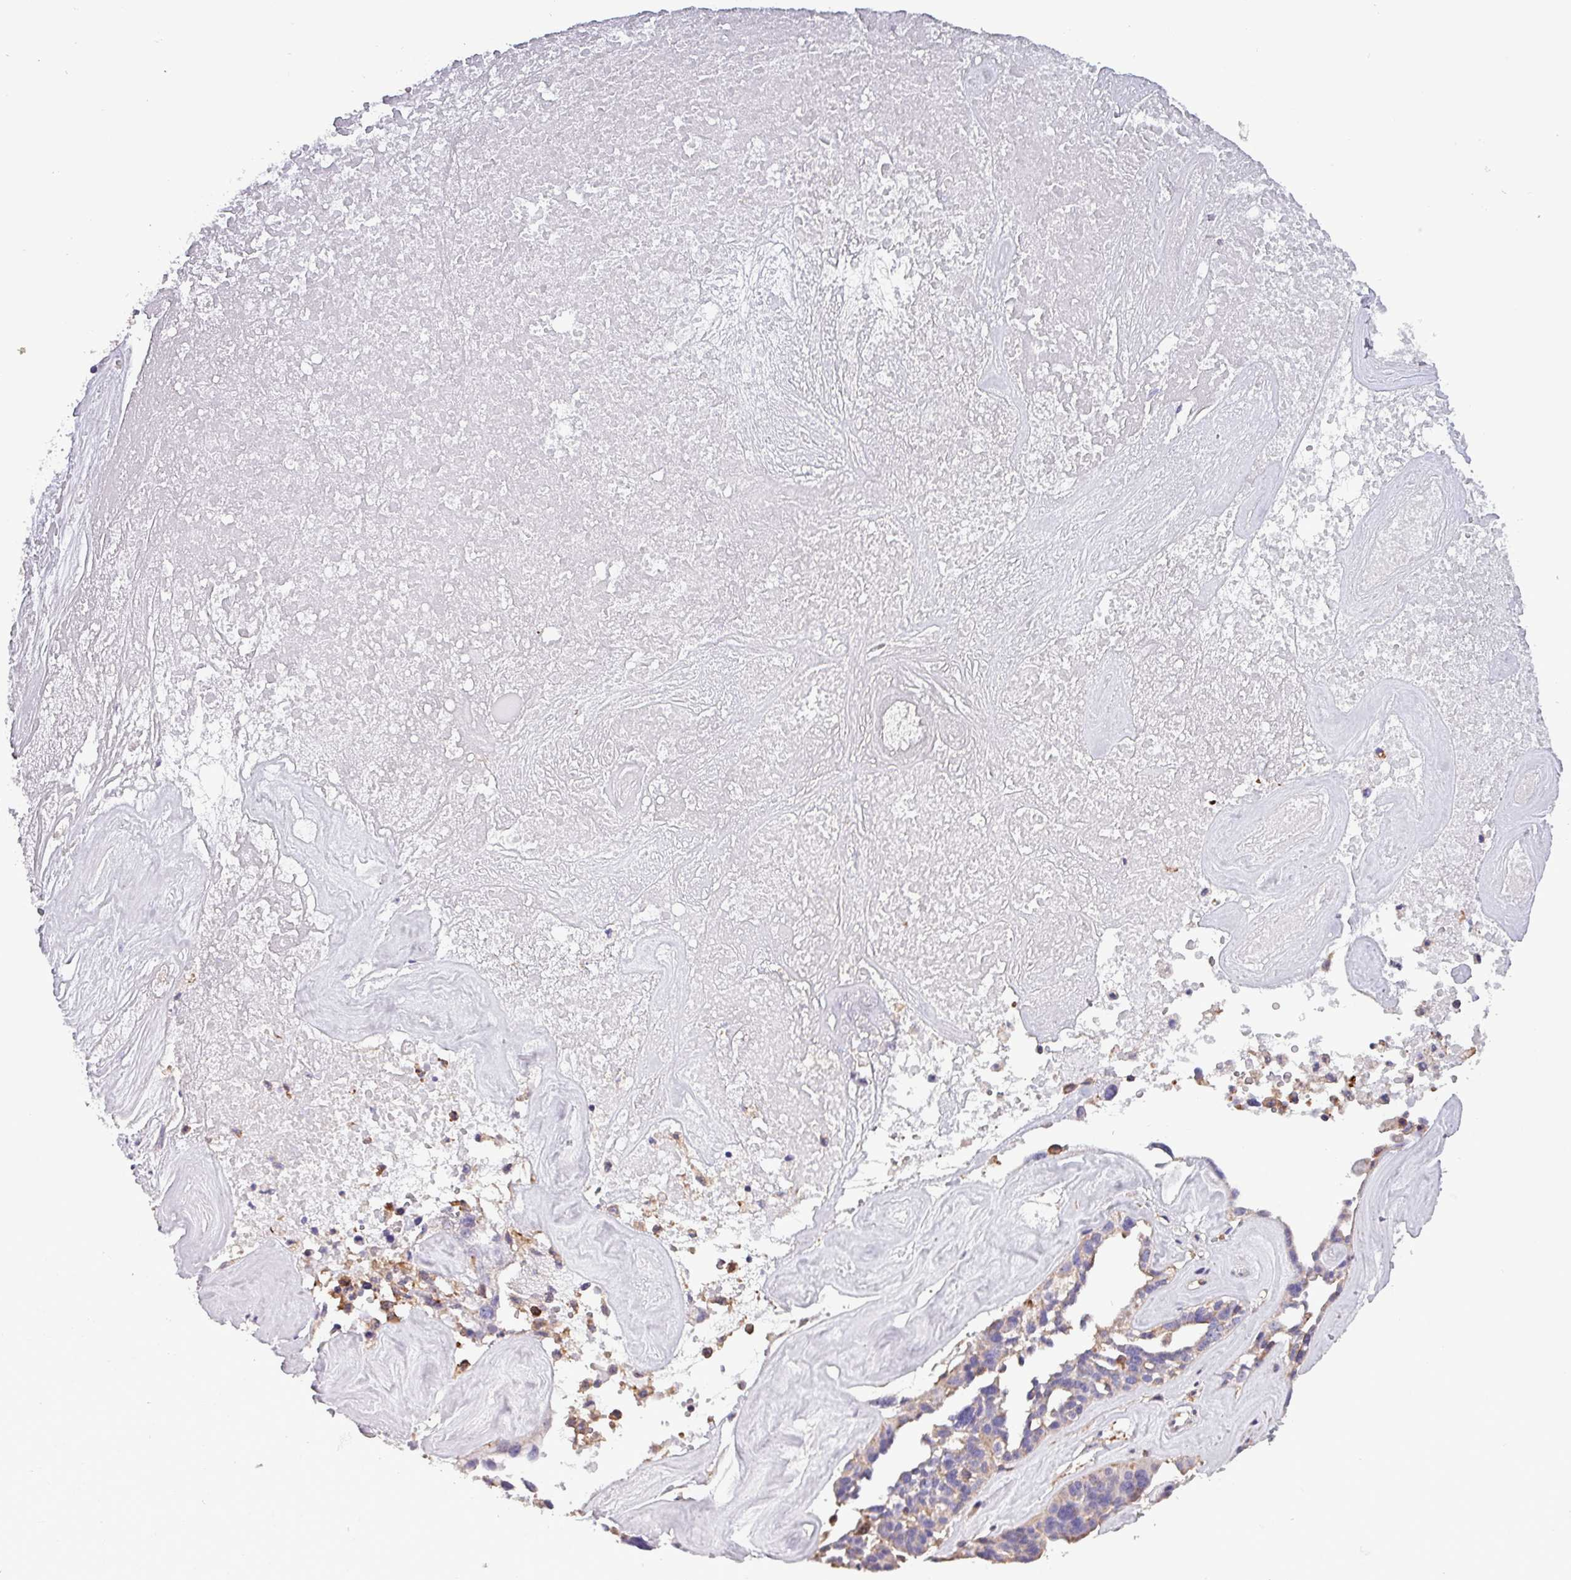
{"staining": {"intensity": "weak", "quantity": "<25%", "location": "cytoplasmic/membranous"}, "tissue": "ovarian cancer", "cell_type": "Tumor cells", "image_type": "cancer", "snomed": [{"axis": "morphology", "description": "Cystadenocarcinoma, serous, NOS"}, {"axis": "topography", "description": "Ovary"}], "caption": "Tumor cells show no significant protein staining in ovarian cancer (serous cystadenocarcinoma).", "gene": "SCIN", "patient": {"sex": "female", "age": 59}}